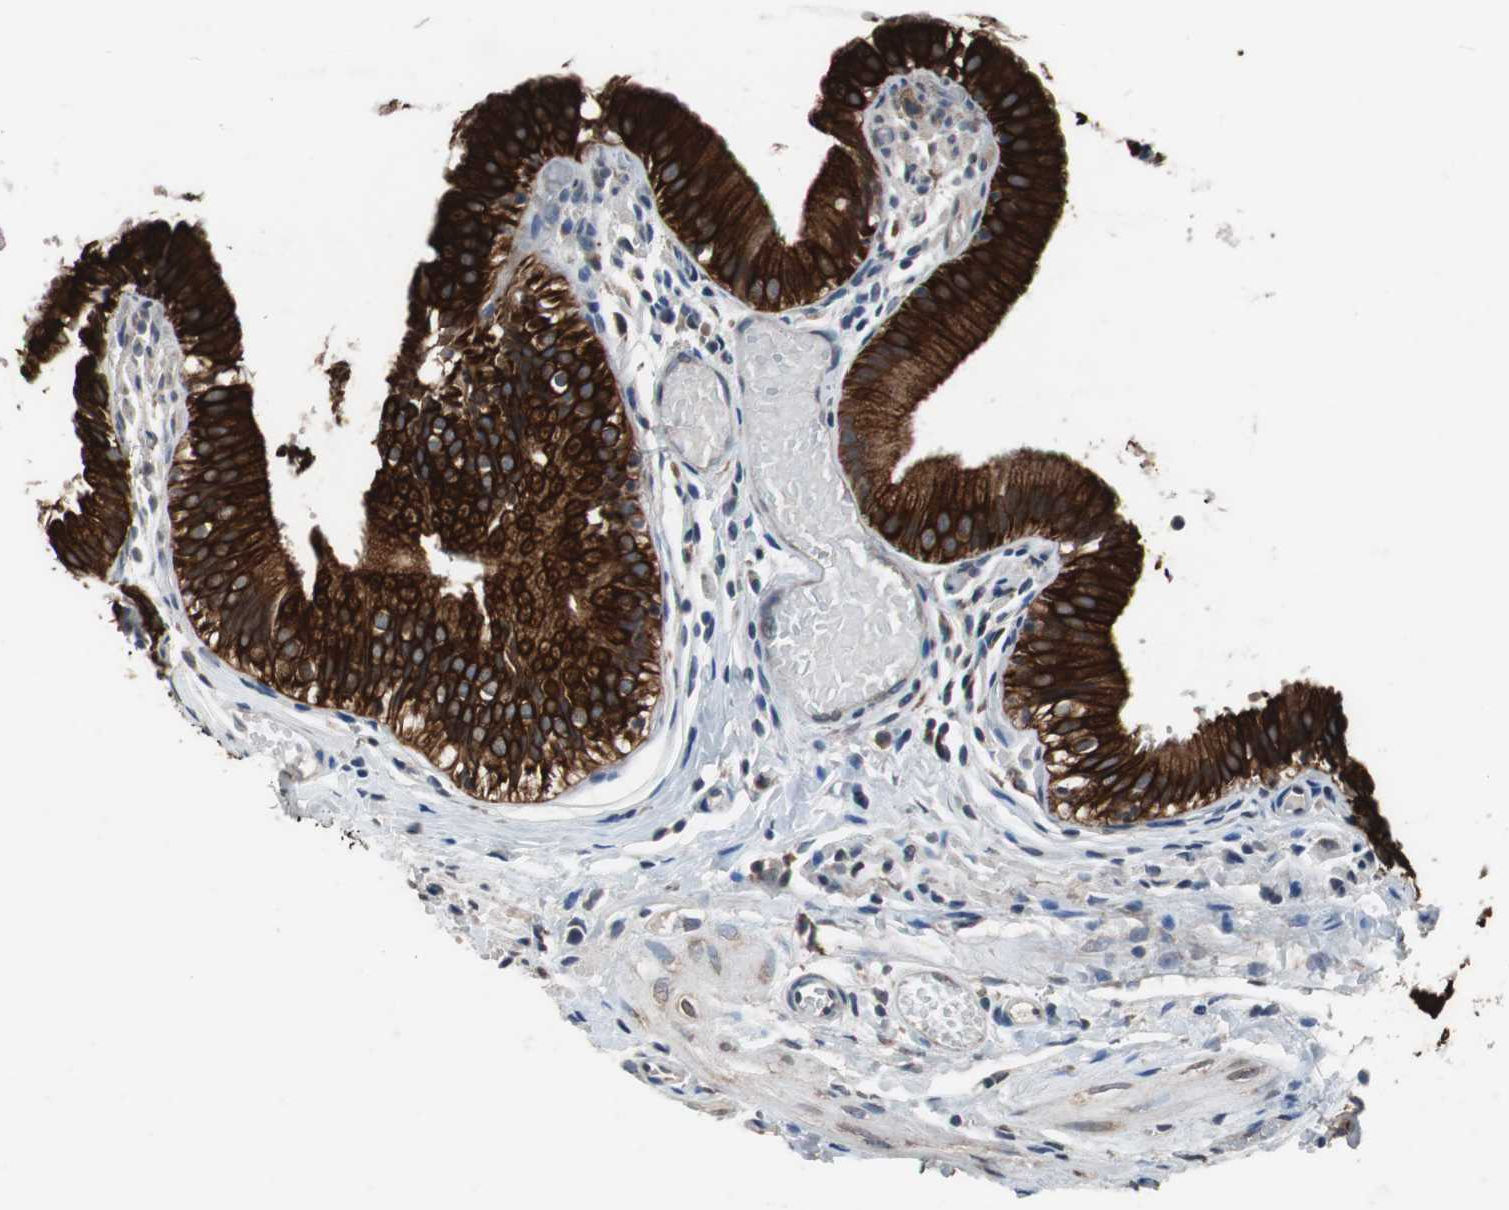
{"staining": {"intensity": "strong", "quantity": ">75%", "location": "cytoplasmic/membranous"}, "tissue": "gallbladder", "cell_type": "Glandular cells", "image_type": "normal", "snomed": [{"axis": "morphology", "description": "Normal tissue, NOS"}, {"axis": "topography", "description": "Gallbladder"}], "caption": "This is an image of IHC staining of benign gallbladder, which shows strong staining in the cytoplasmic/membranous of glandular cells.", "gene": "USP10", "patient": {"sex": "female", "age": 26}}